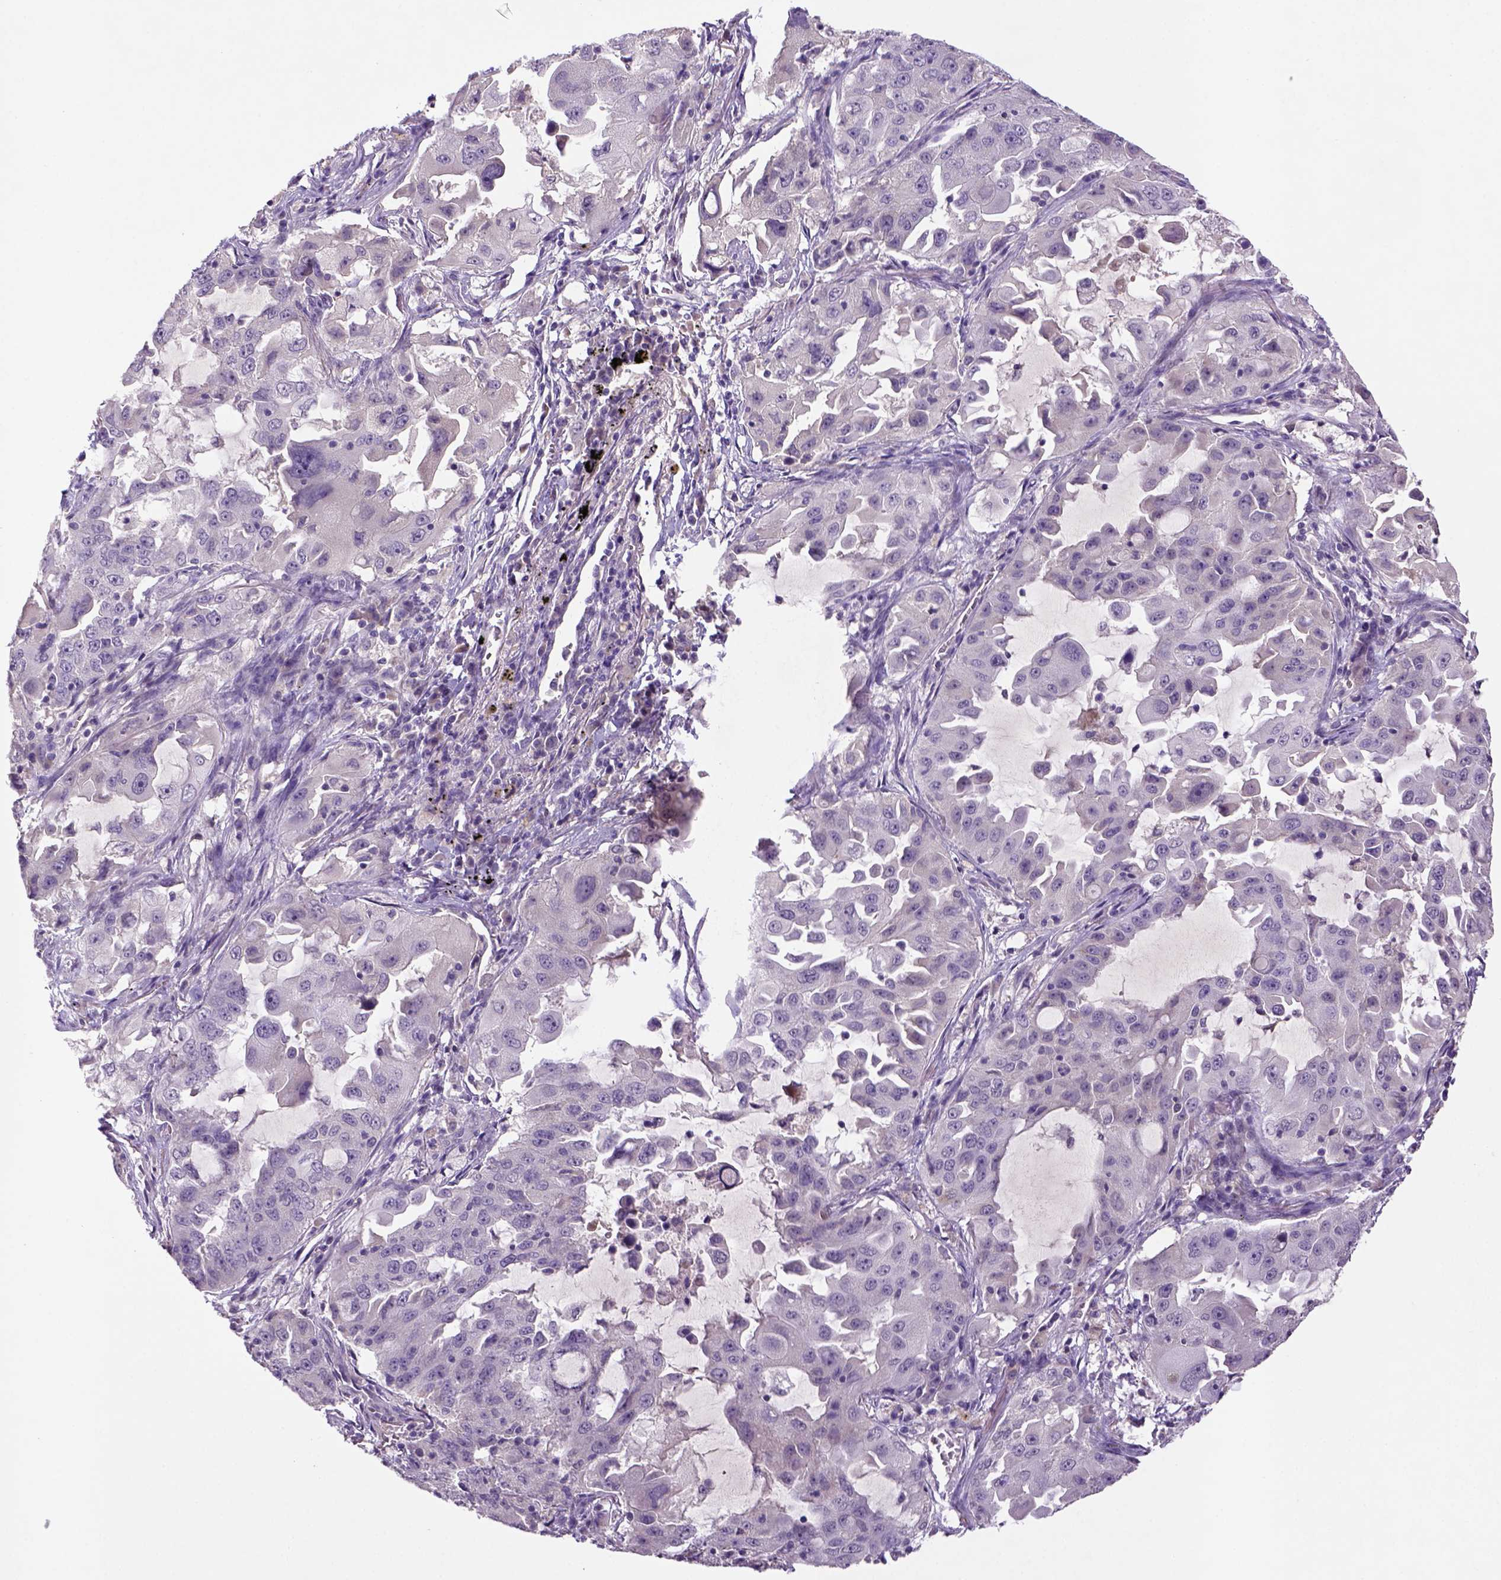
{"staining": {"intensity": "negative", "quantity": "none", "location": "none"}, "tissue": "lung cancer", "cell_type": "Tumor cells", "image_type": "cancer", "snomed": [{"axis": "morphology", "description": "Adenocarcinoma, NOS"}, {"axis": "topography", "description": "Lung"}], "caption": "Tumor cells are negative for brown protein staining in lung cancer.", "gene": "NLGN2", "patient": {"sex": "female", "age": 61}}